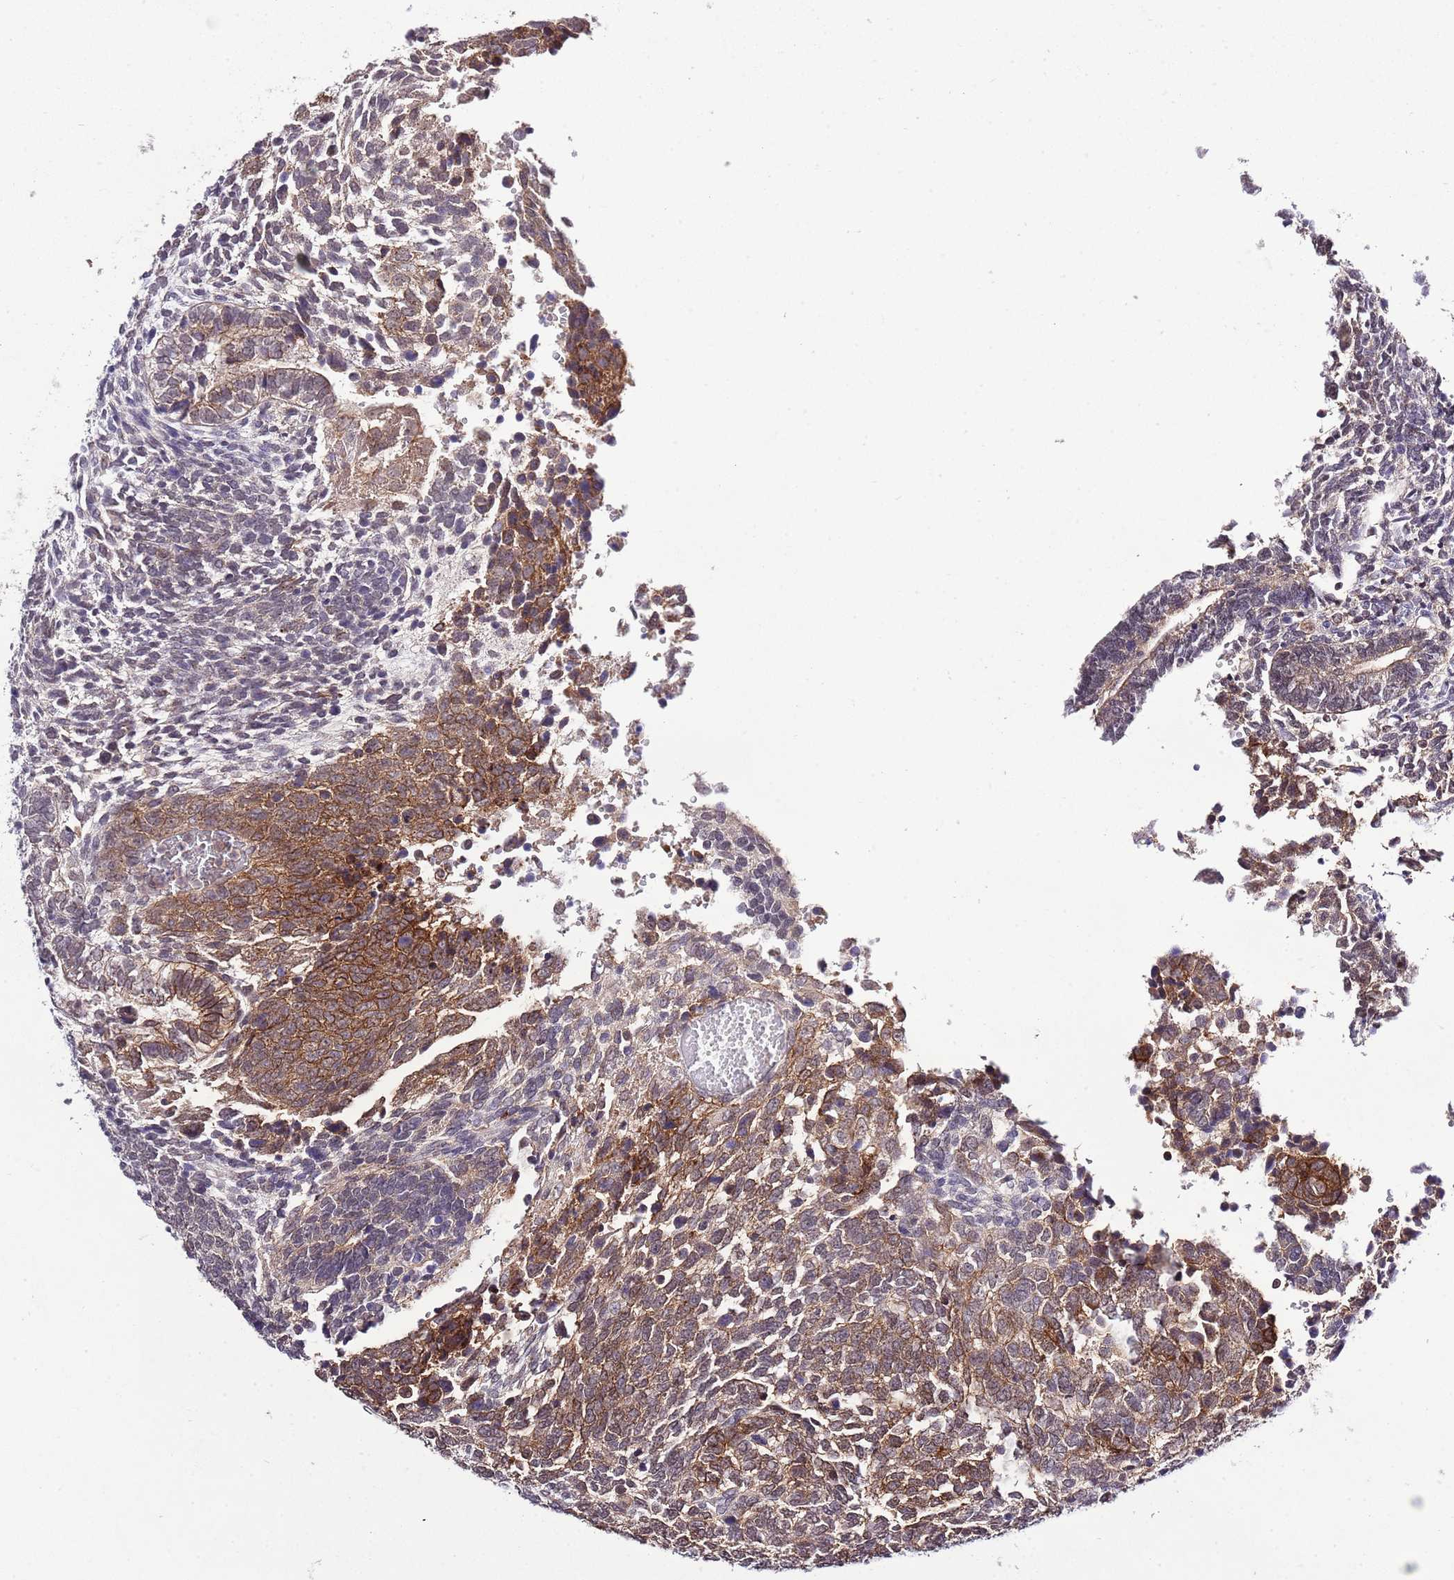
{"staining": {"intensity": "moderate", "quantity": "25%-75%", "location": "cytoplasmic/membranous"}, "tissue": "testis cancer", "cell_type": "Tumor cells", "image_type": "cancer", "snomed": [{"axis": "morphology", "description": "Carcinoma, Embryonal, NOS"}, {"axis": "topography", "description": "Testis"}], "caption": "Human embryonal carcinoma (testis) stained with a protein marker reveals moderate staining in tumor cells.", "gene": "EFHD1", "patient": {"sex": "male", "age": 23}}